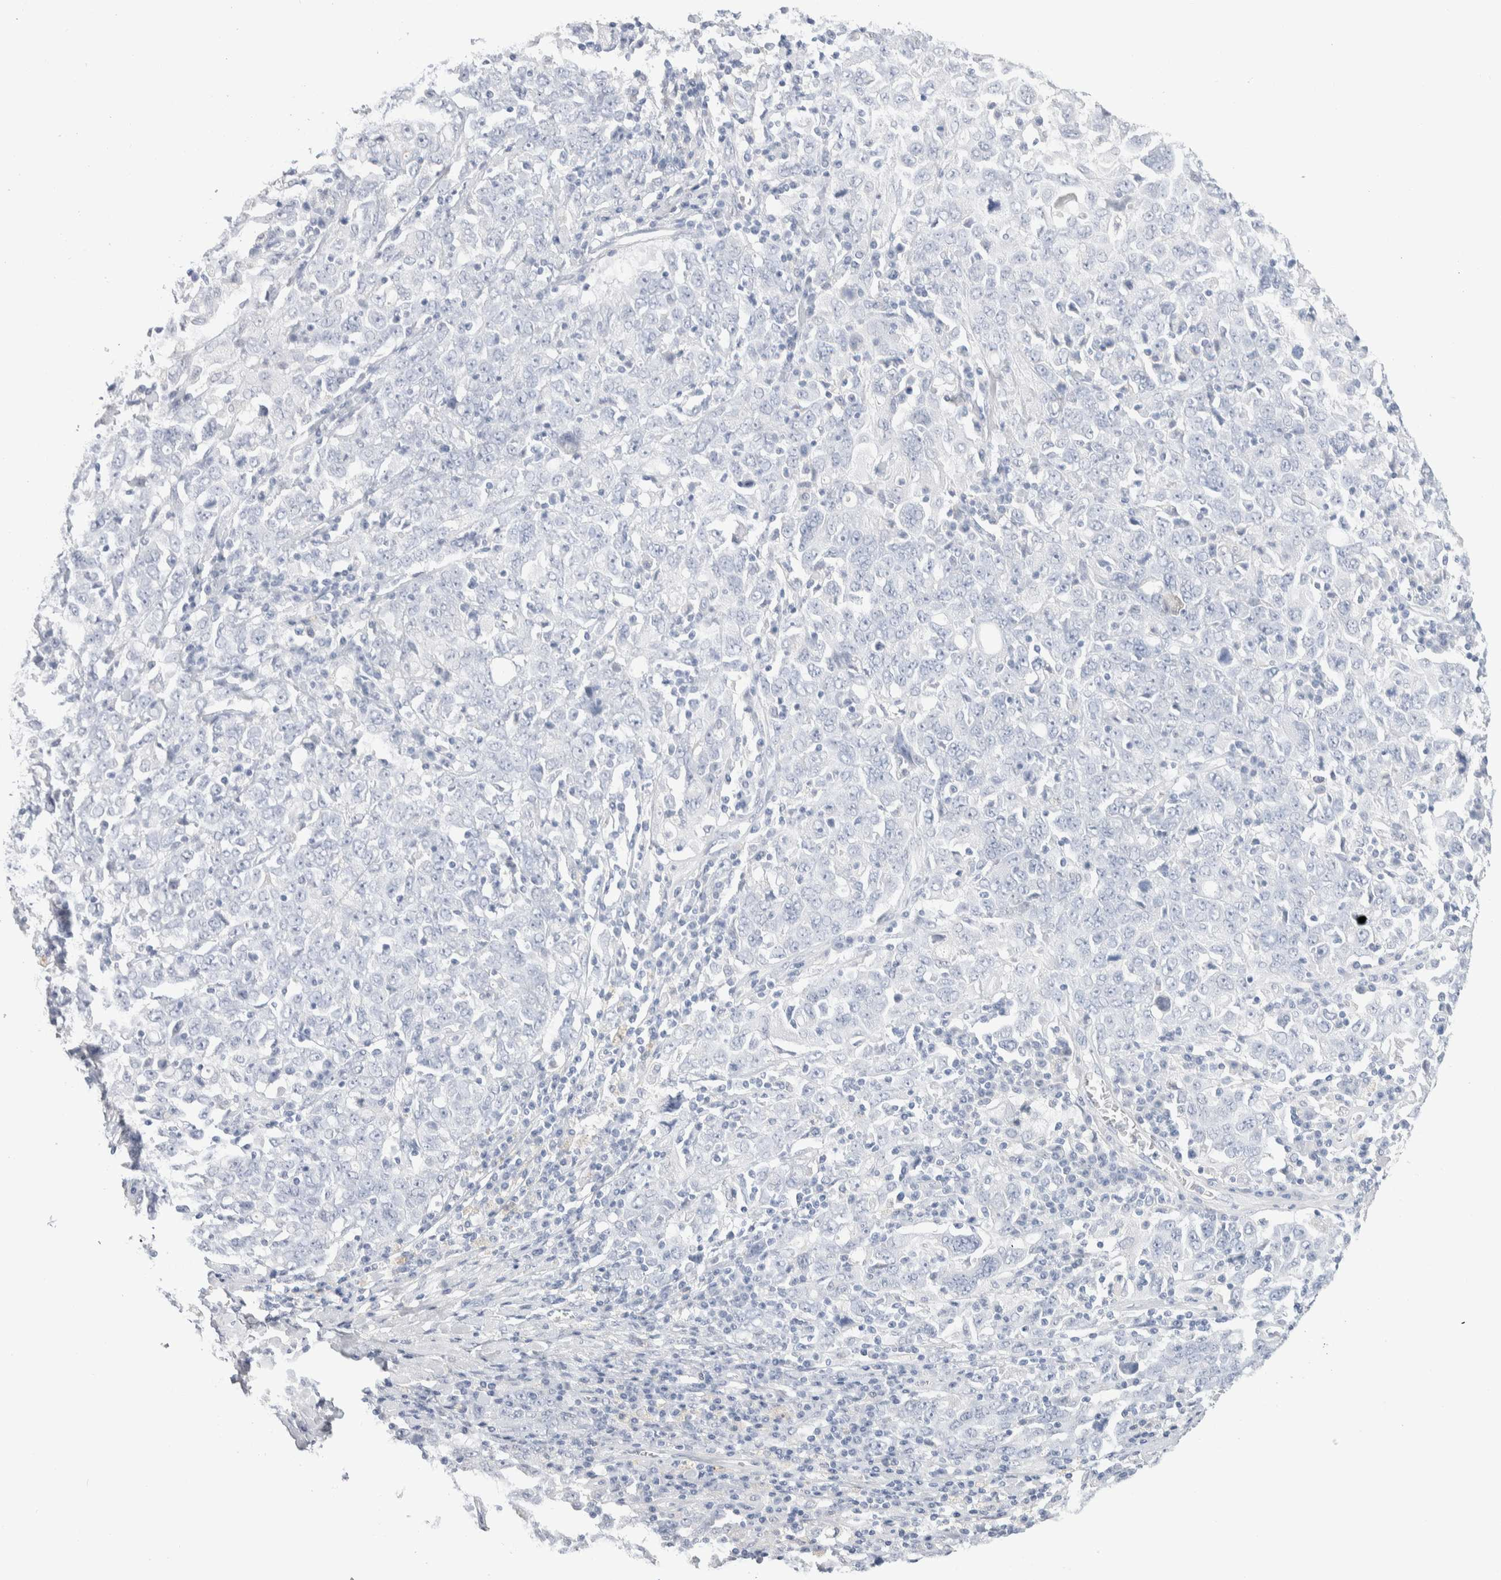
{"staining": {"intensity": "negative", "quantity": "none", "location": "none"}, "tissue": "ovarian cancer", "cell_type": "Tumor cells", "image_type": "cancer", "snomed": [{"axis": "morphology", "description": "Carcinoma, endometroid"}, {"axis": "topography", "description": "Ovary"}], "caption": "Protein analysis of ovarian endometroid carcinoma demonstrates no significant staining in tumor cells.", "gene": "GDA", "patient": {"sex": "female", "age": 62}}